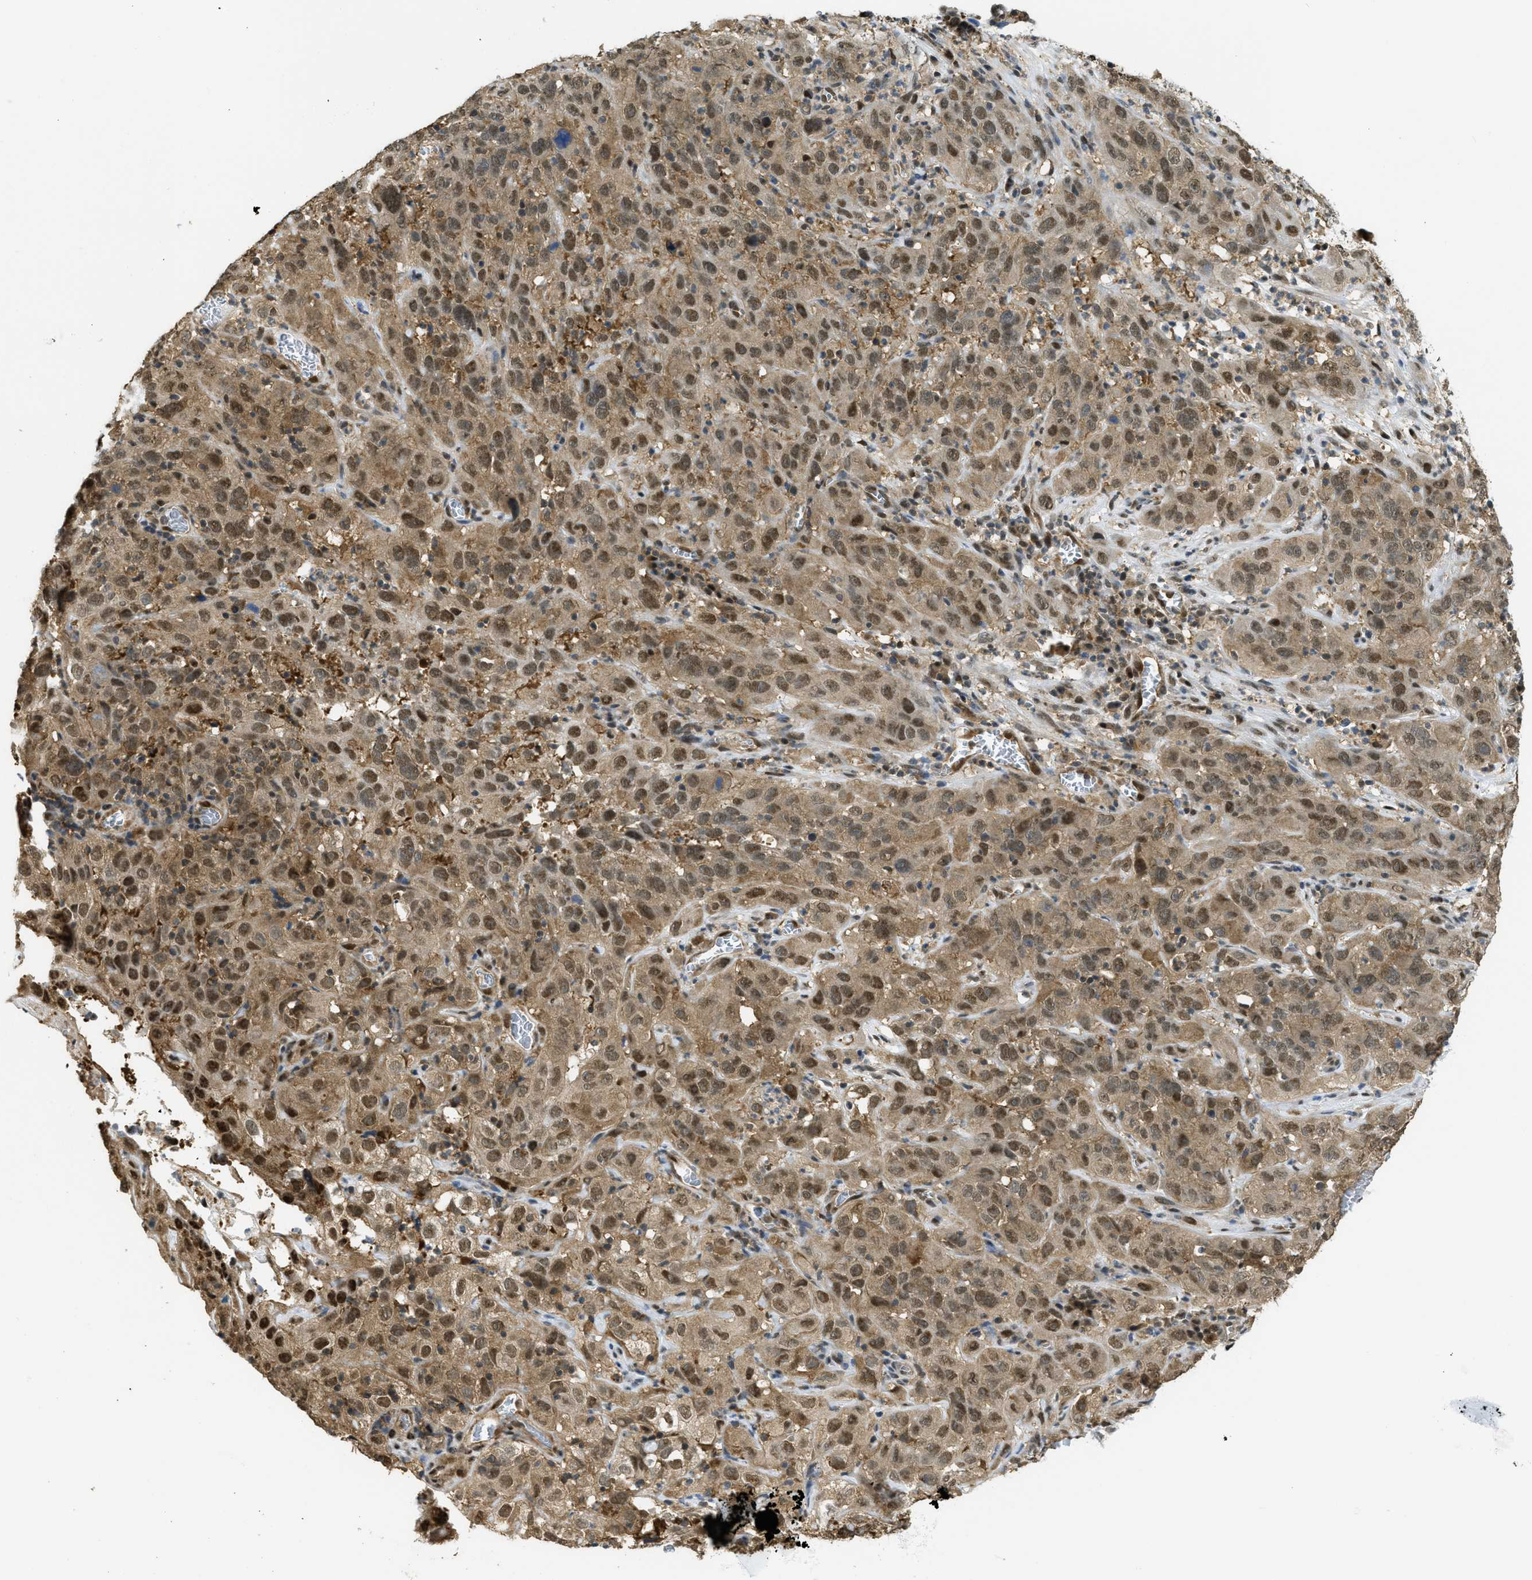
{"staining": {"intensity": "moderate", "quantity": ">75%", "location": "cytoplasmic/membranous,nuclear"}, "tissue": "cervical cancer", "cell_type": "Tumor cells", "image_type": "cancer", "snomed": [{"axis": "morphology", "description": "Squamous cell carcinoma, NOS"}, {"axis": "topography", "description": "Cervix"}], "caption": "This is an image of immunohistochemistry (IHC) staining of cervical cancer (squamous cell carcinoma), which shows moderate positivity in the cytoplasmic/membranous and nuclear of tumor cells.", "gene": "PSMC5", "patient": {"sex": "female", "age": 32}}